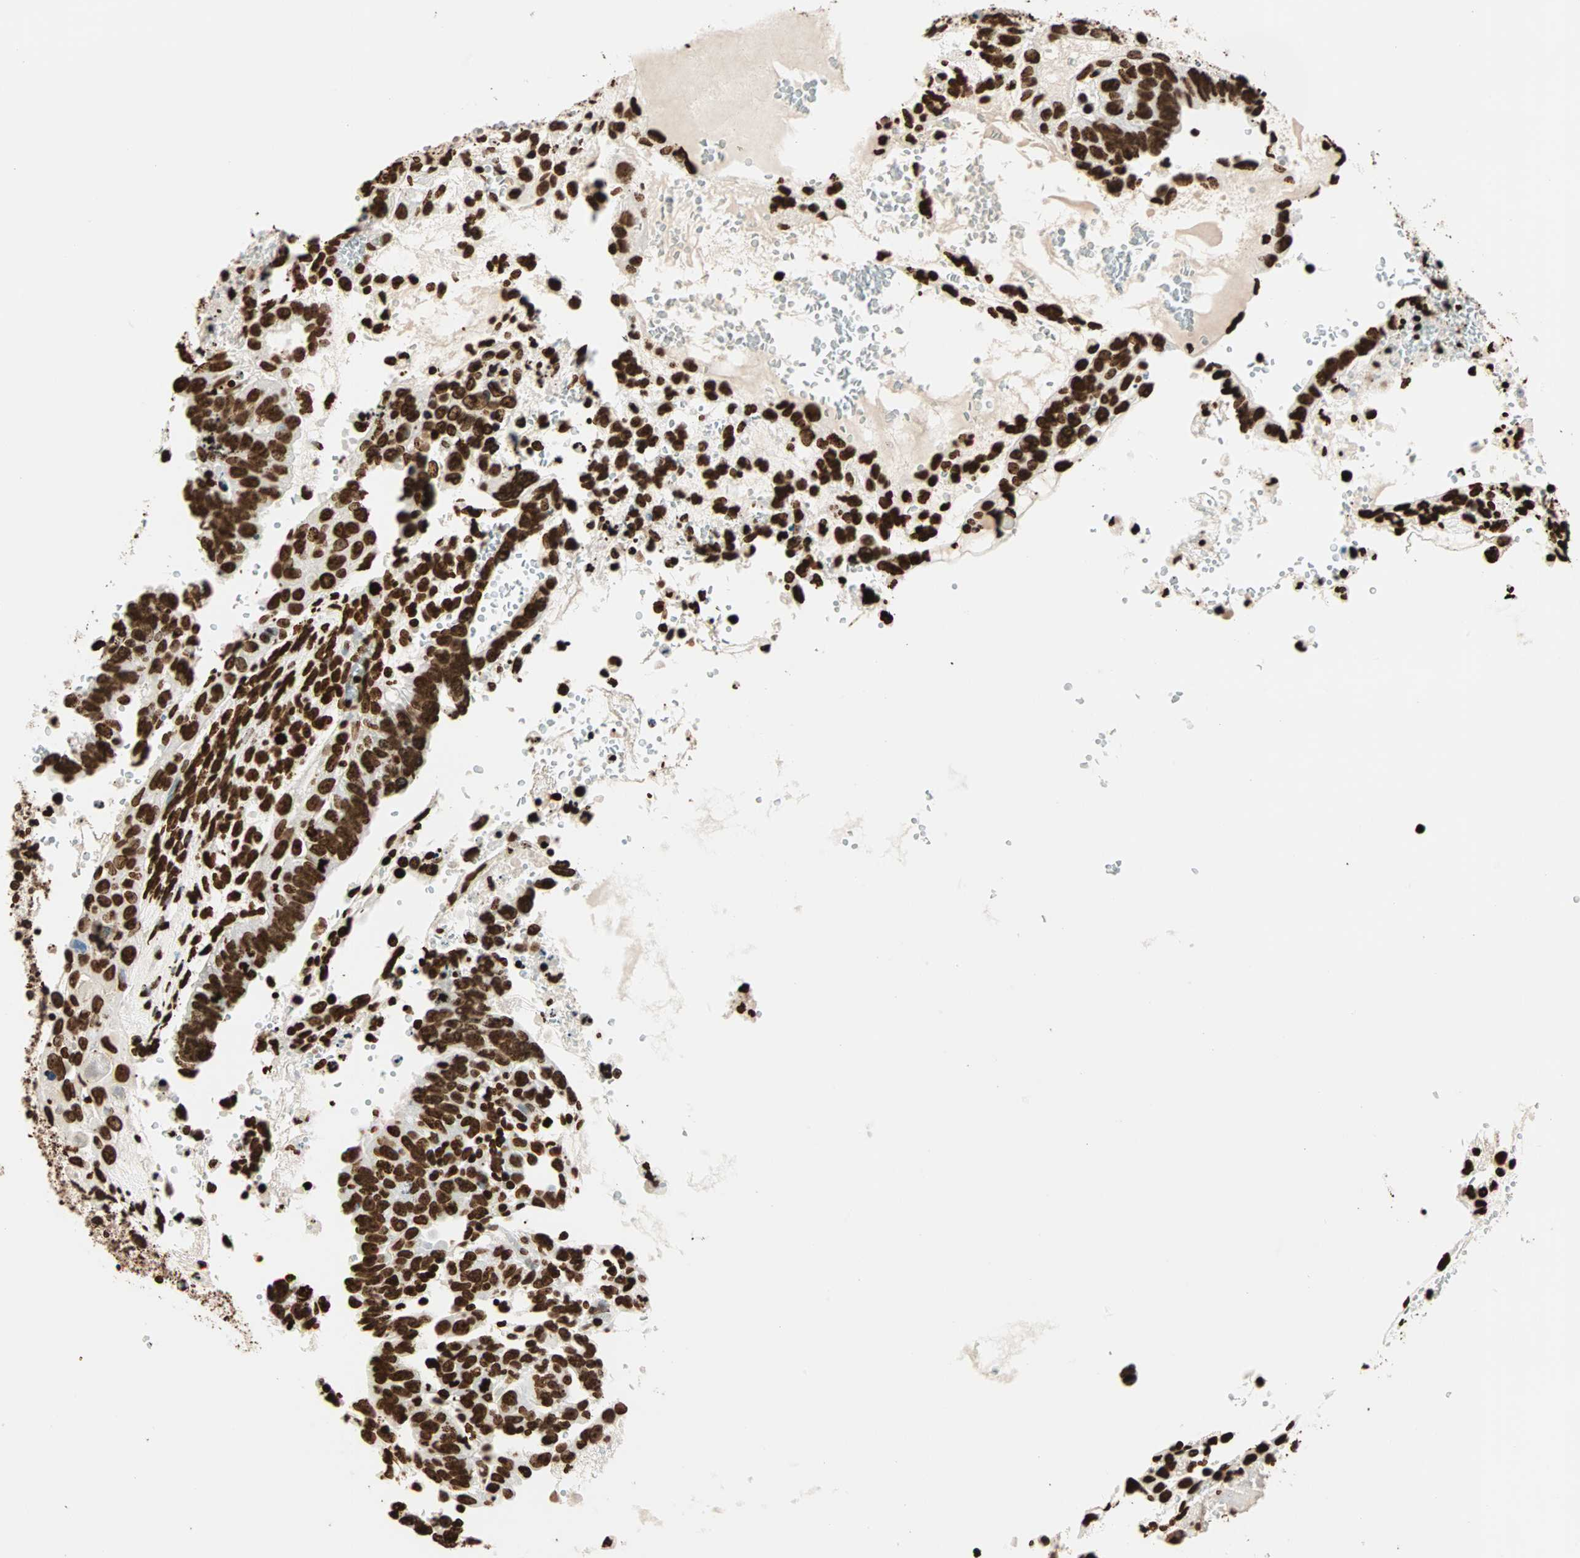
{"staining": {"intensity": "strong", "quantity": ">75%", "location": "nuclear"}, "tissue": "testis cancer", "cell_type": "Tumor cells", "image_type": "cancer", "snomed": [{"axis": "morphology", "description": "Seminoma, NOS"}, {"axis": "morphology", "description": "Carcinoma, Embryonal, NOS"}, {"axis": "topography", "description": "Testis"}], "caption": "The immunohistochemical stain shows strong nuclear expression in tumor cells of testis cancer tissue.", "gene": "GLI2", "patient": {"sex": "male", "age": 52}}